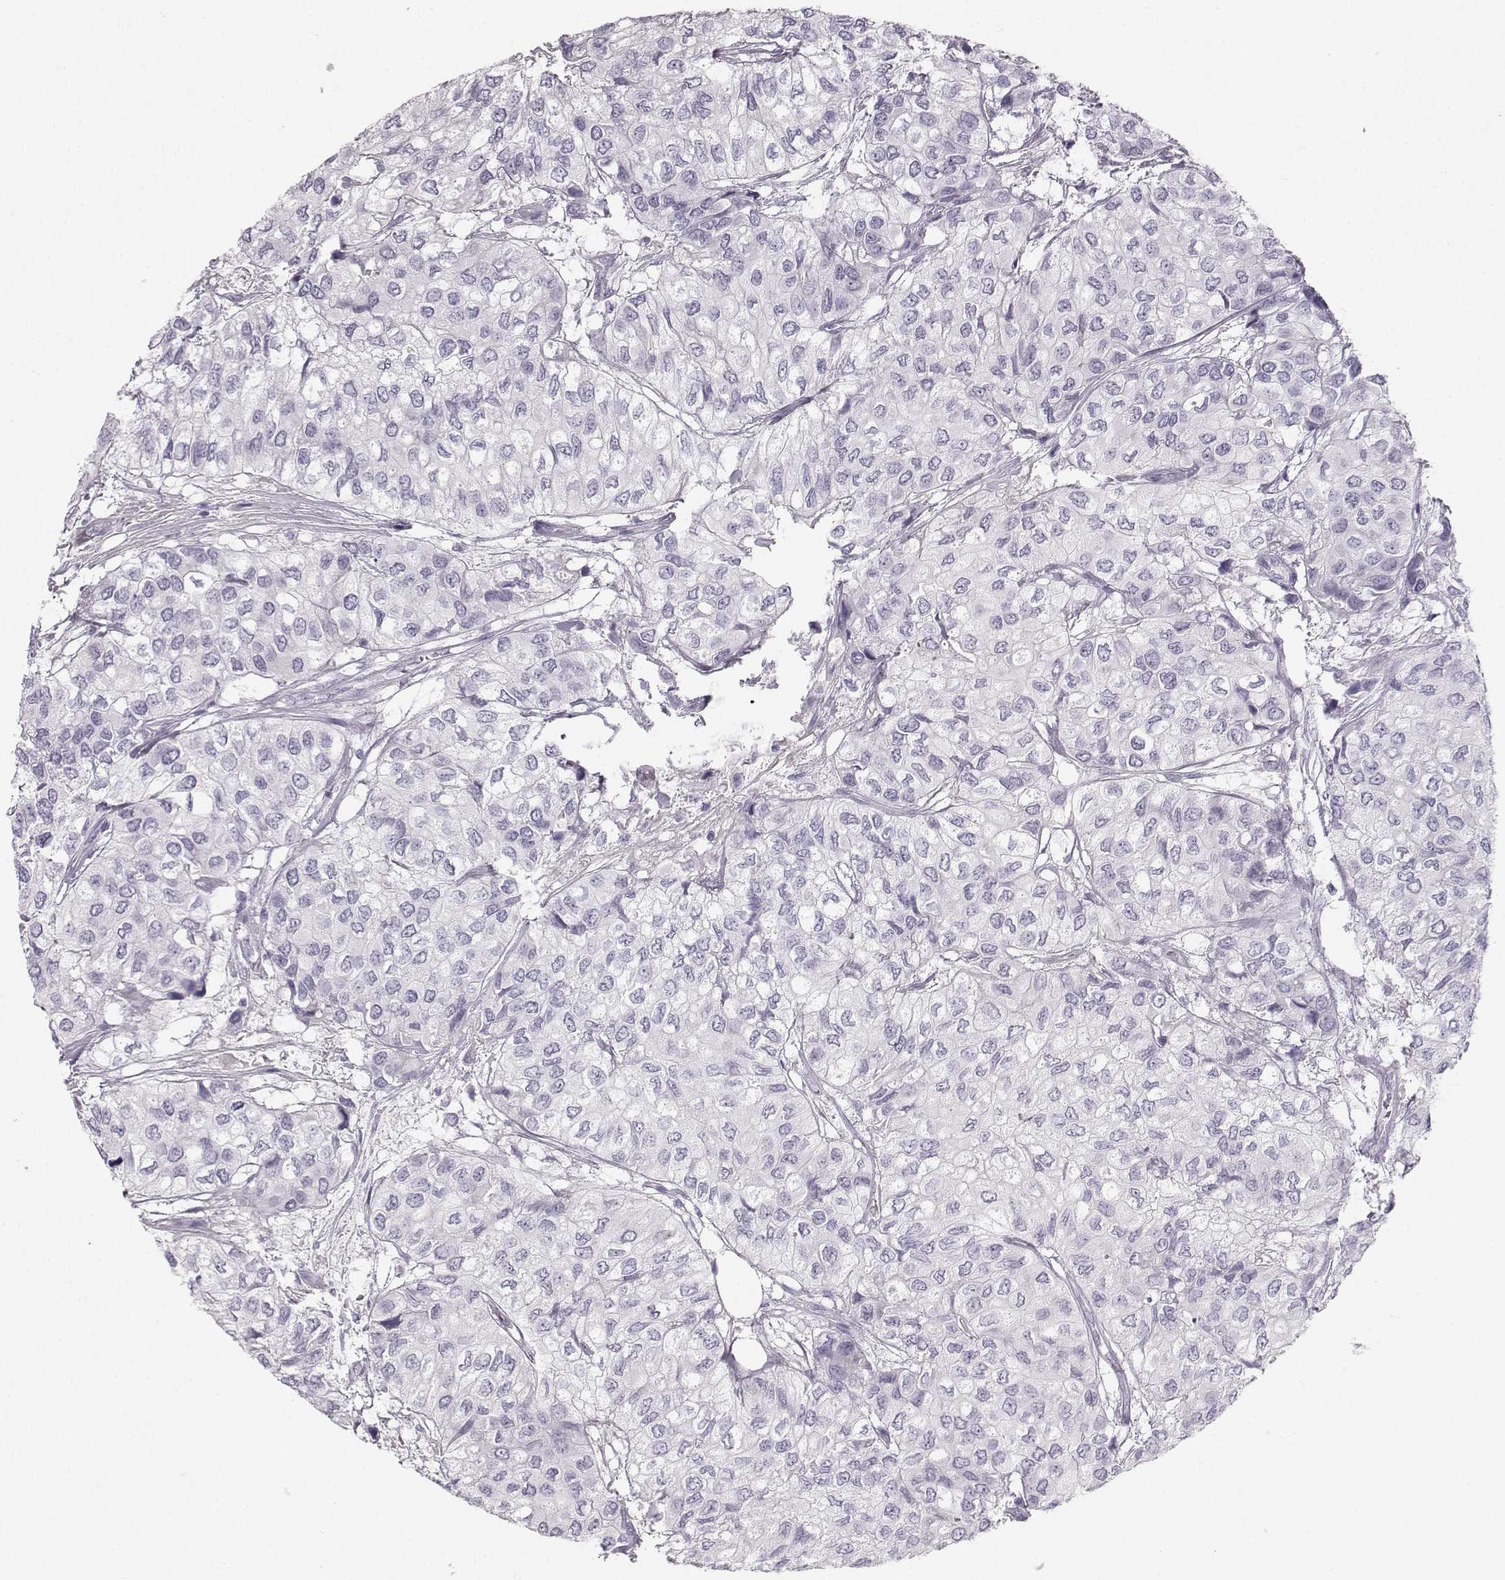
{"staining": {"intensity": "negative", "quantity": "none", "location": "none"}, "tissue": "urothelial cancer", "cell_type": "Tumor cells", "image_type": "cancer", "snomed": [{"axis": "morphology", "description": "Urothelial carcinoma, High grade"}, {"axis": "topography", "description": "Urinary bladder"}], "caption": "Urothelial cancer was stained to show a protein in brown. There is no significant expression in tumor cells. Brightfield microscopy of immunohistochemistry (IHC) stained with DAB (brown) and hematoxylin (blue), captured at high magnification.", "gene": "CASR", "patient": {"sex": "male", "age": 73}}